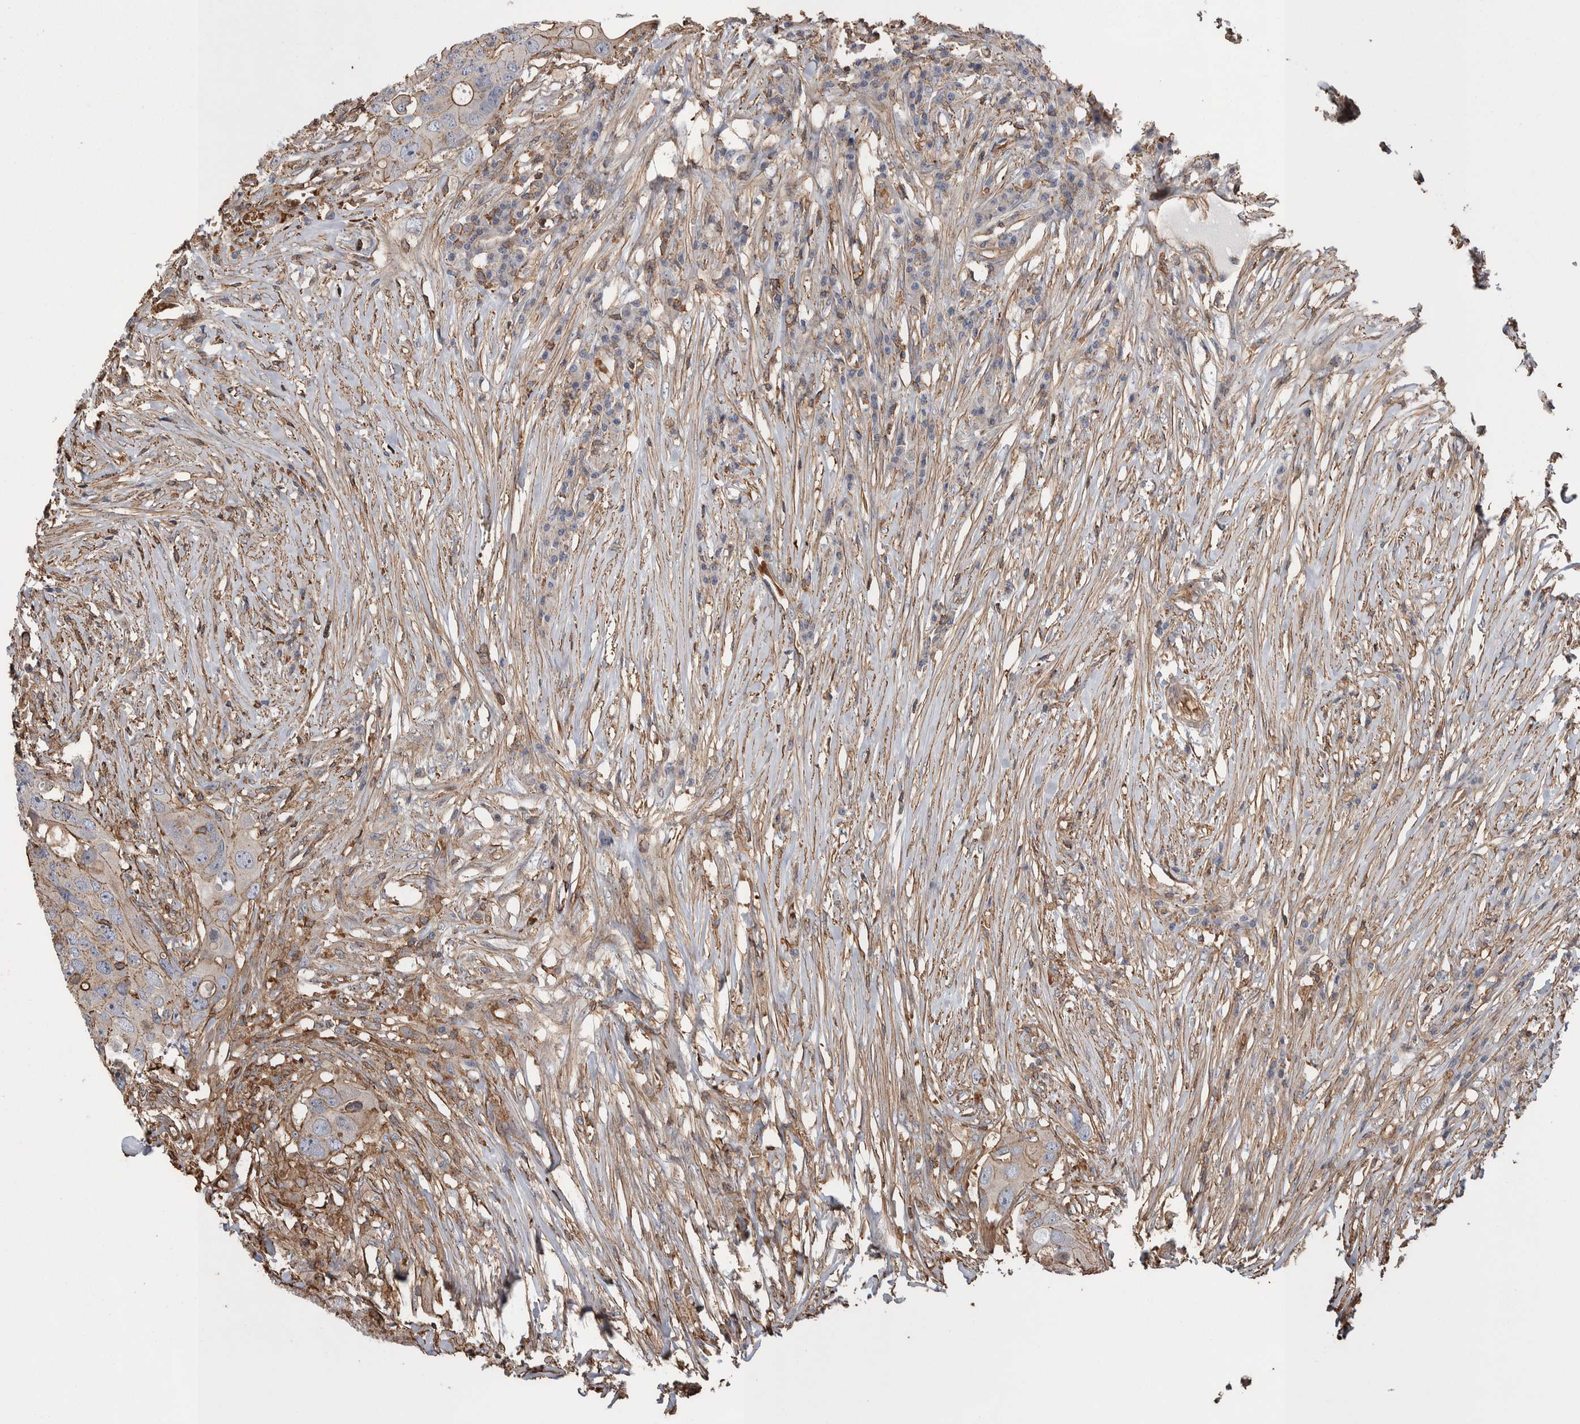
{"staining": {"intensity": "moderate", "quantity": "25%-75%", "location": "cytoplasmic/membranous"}, "tissue": "colorectal cancer", "cell_type": "Tumor cells", "image_type": "cancer", "snomed": [{"axis": "morphology", "description": "Adenocarcinoma, NOS"}, {"axis": "topography", "description": "Colon"}], "caption": "Brown immunohistochemical staining in human colorectal cancer (adenocarcinoma) displays moderate cytoplasmic/membranous positivity in approximately 25%-75% of tumor cells.", "gene": "ENPP2", "patient": {"sex": "male", "age": 71}}